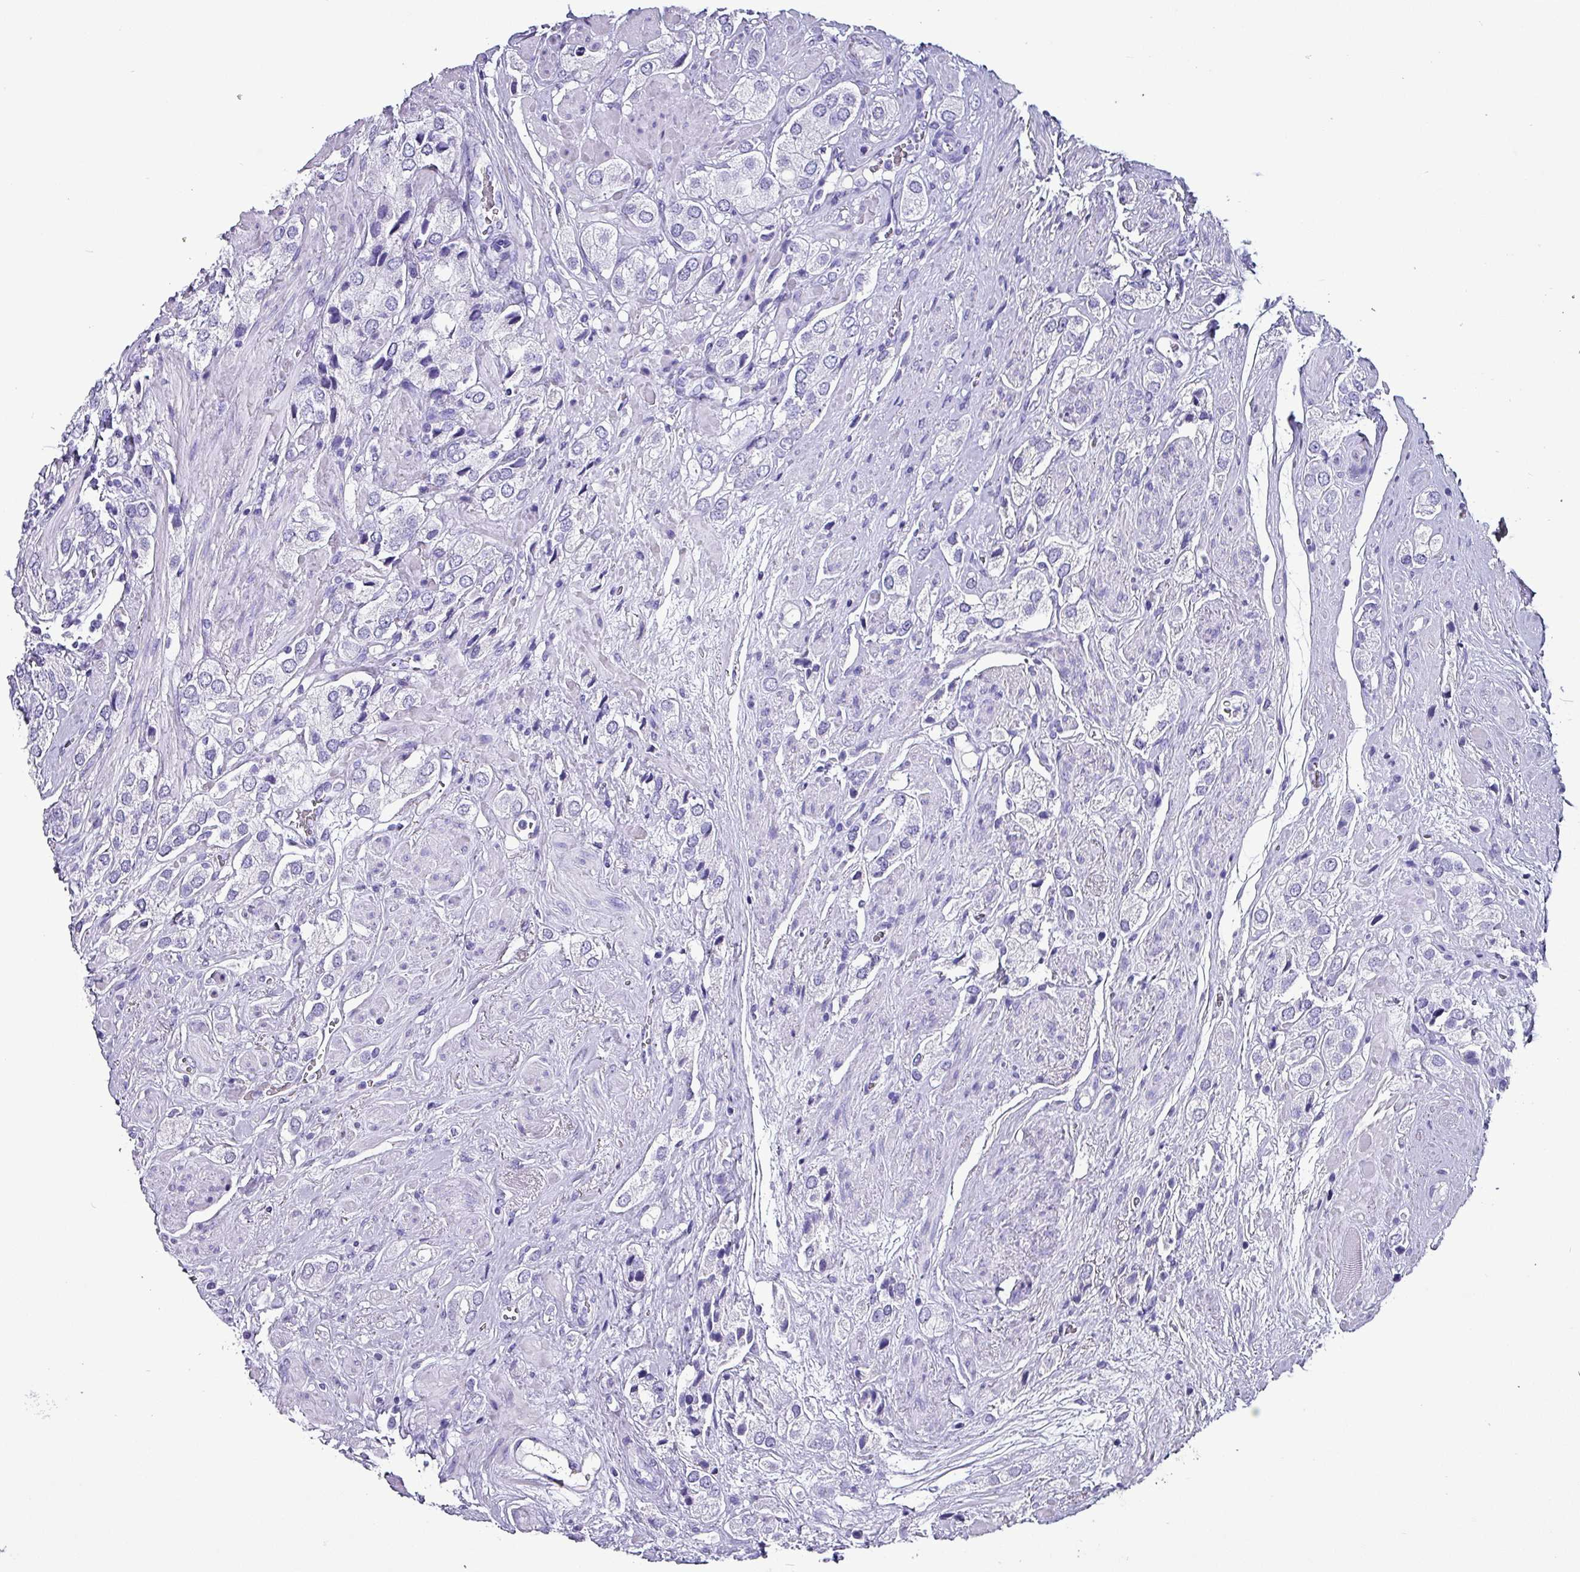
{"staining": {"intensity": "negative", "quantity": "none", "location": "none"}, "tissue": "prostate cancer", "cell_type": "Tumor cells", "image_type": "cancer", "snomed": [{"axis": "morphology", "description": "Adenocarcinoma, High grade"}, {"axis": "topography", "description": "Prostate and seminal vesicle, NOS"}], "caption": "Prostate cancer (adenocarcinoma (high-grade)) stained for a protein using IHC shows no expression tumor cells.", "gene": "KRT6C", "patient": {"sex": "male", "age": 64}}